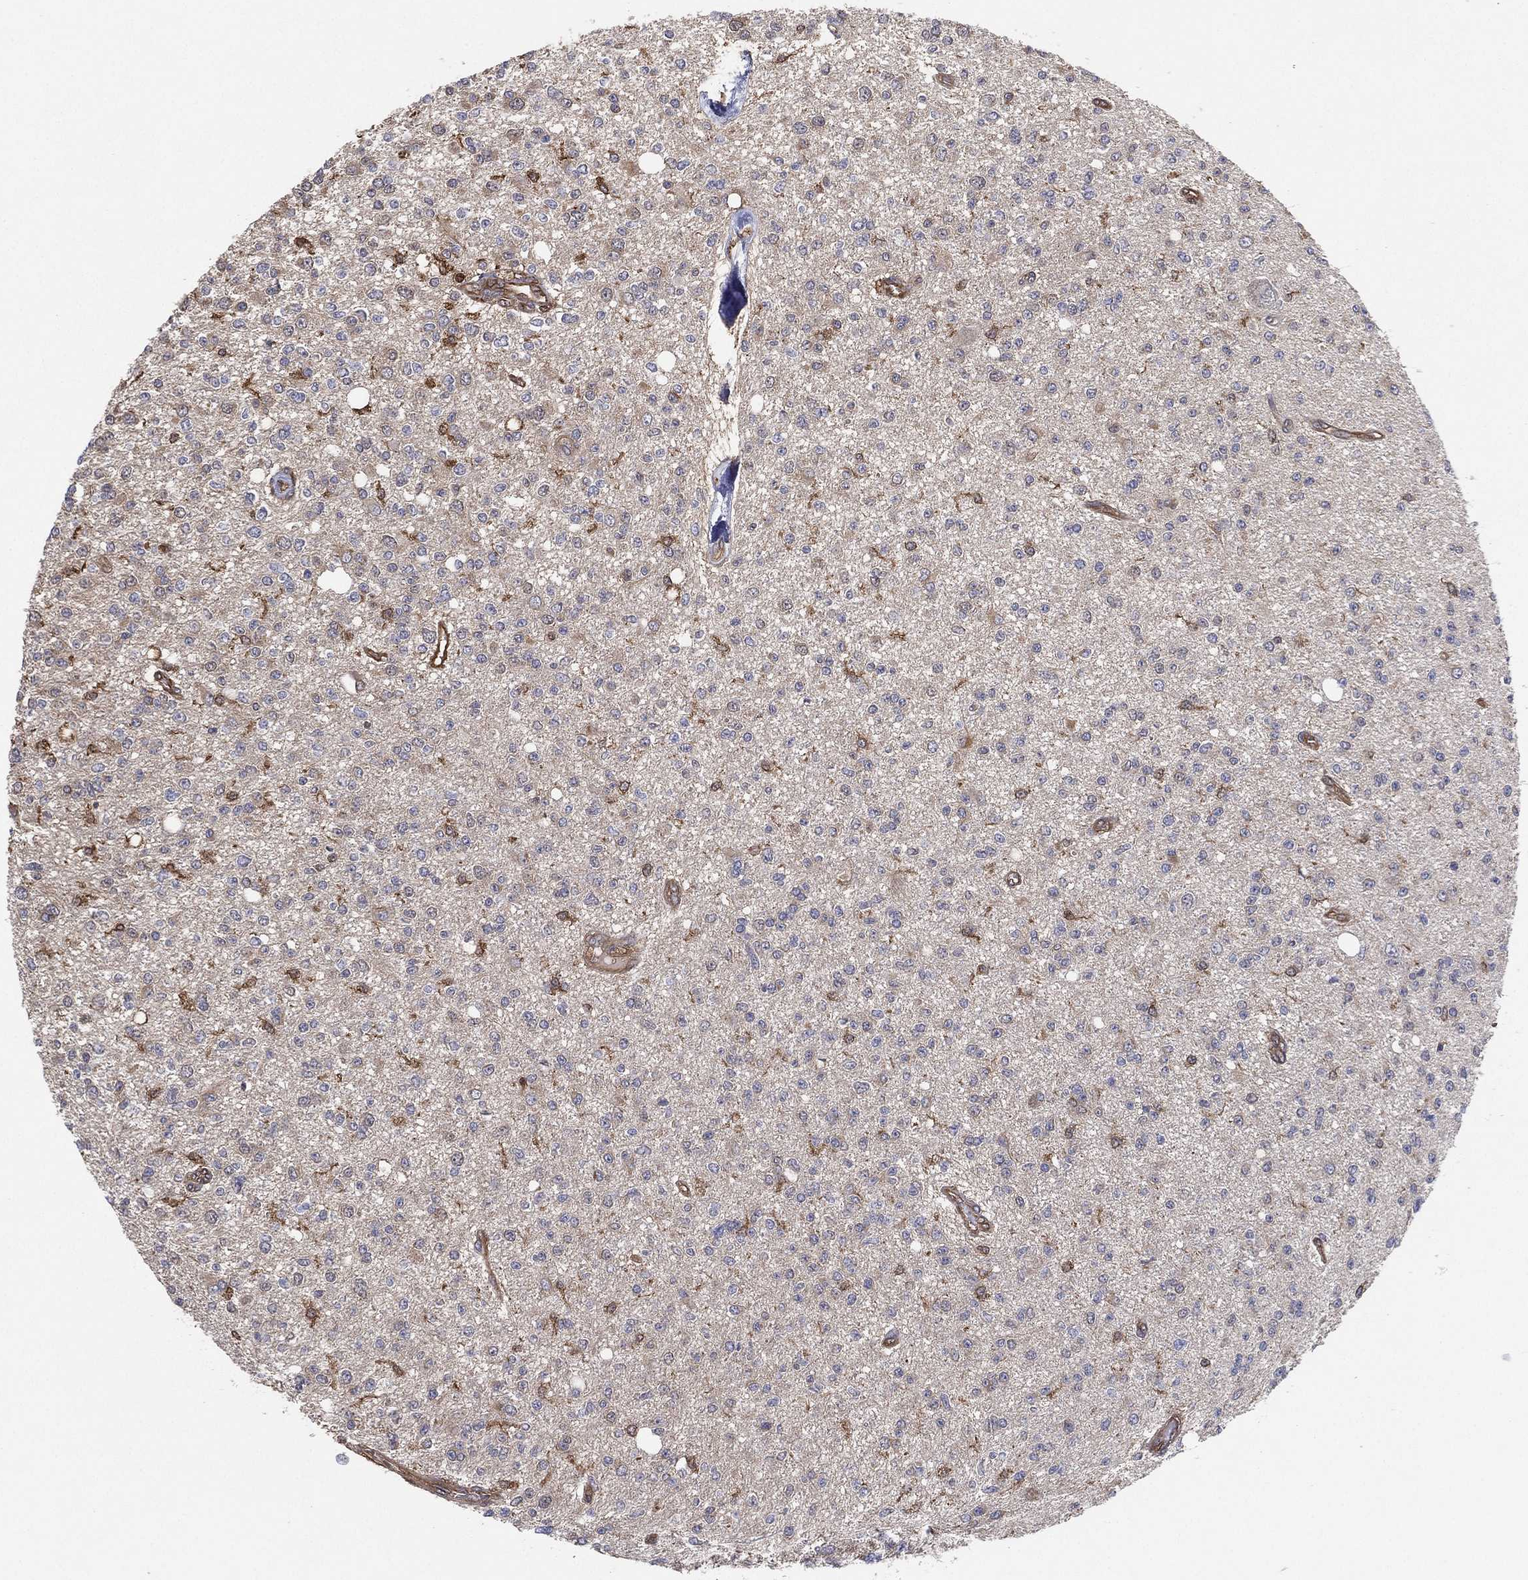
{"staining": {"intensity": "negative", "quantity": "none", "location": "none"}, "tissue": "glioma", "cell_type": "Tumor cells", "image_type": "cancer", "snomed": [{"axis": "morphology", "description": "Glioma, malignant, Low grade"}, {"axis": "topography", "description": "Brain"}], "caption": "Tumor cells are negative for protein expression in human malignant glioma (low-grade).", "gene": "PSMG4", "patient": {"sex": "male", "age": 67}}